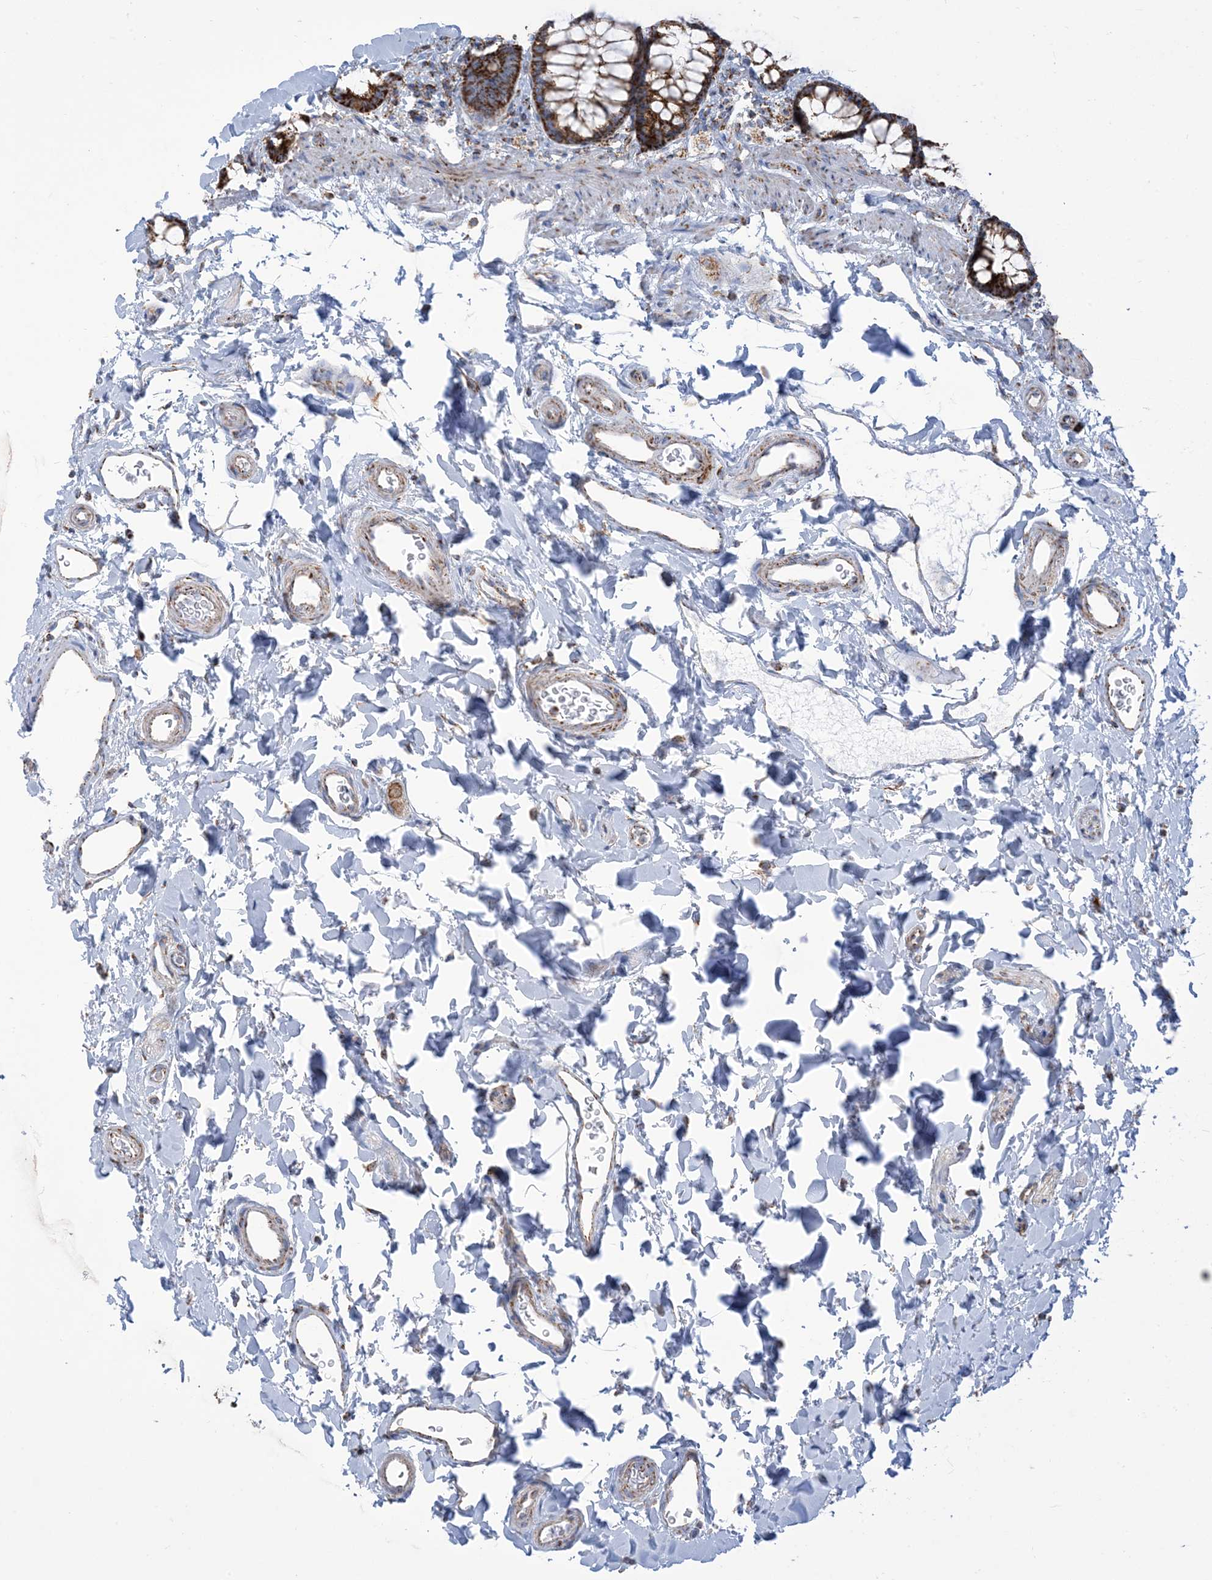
{"staining": {"intensity": "strong", "quantity": ">75%", "location": "cytoplasmic/membranous"}, "tissue": "rectum", "cell_type": "Glandular cells", "image_type": "normal", "snomed": [{"axis": "morphology", "description": "Normal tissue, NOS"}, {"axis": "topography", "description": "Rectum"}], "caption": "DAB immunohistochemical staining of normal human rectum demonstrates strong cytoplasmic/membranous protein expression in approximately >75% of glandular cells. (Brightfield microscopy of DAB IHC at high magnification).", "gene": "SAMM50", "patient": {"sex": "female", "age": 65}}